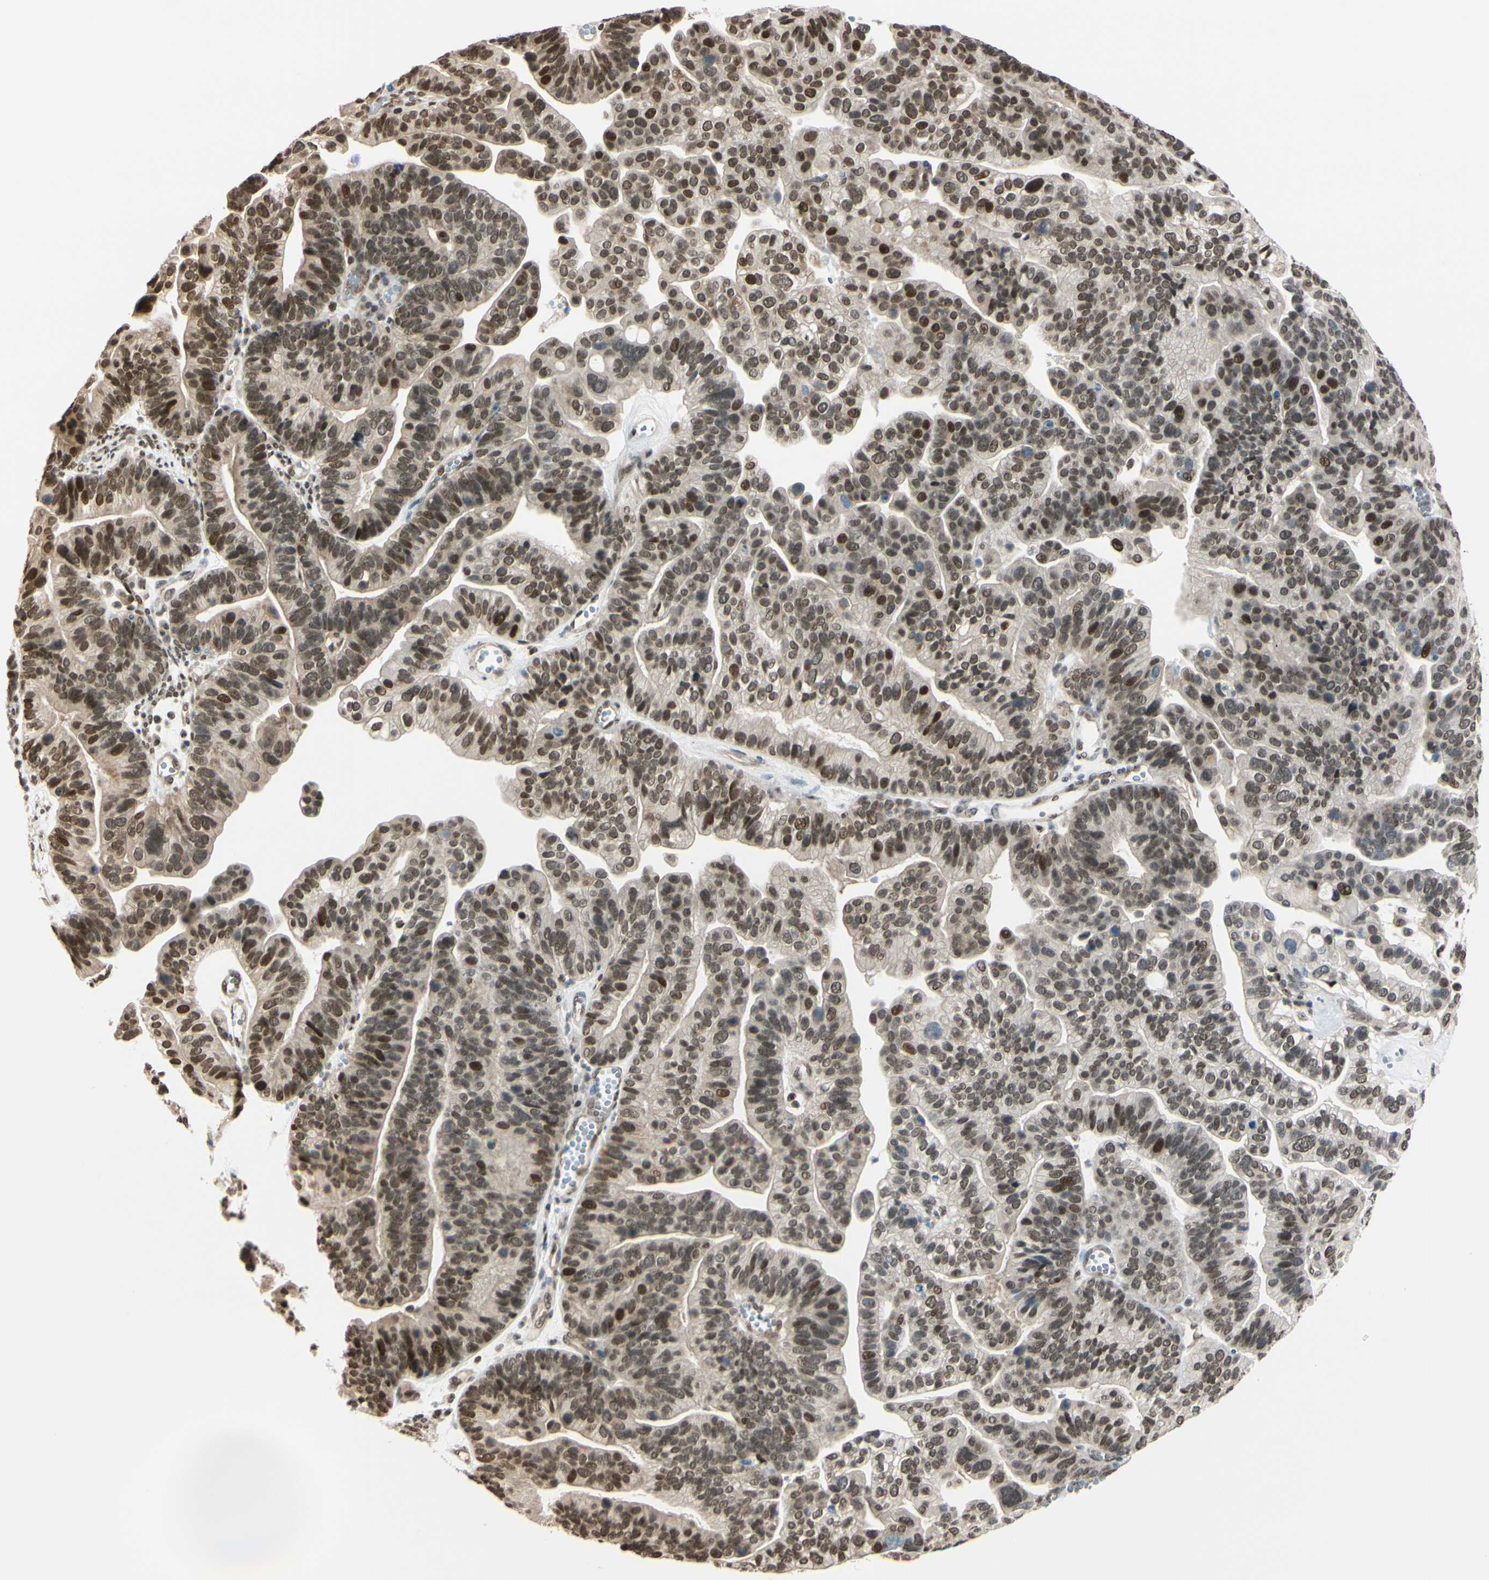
{"staining": {"intensity": "moderate", "quantity": ">75%", "location": "nuclear"}, "tissue": "ovarian cancer", "cell_type": "Tumor cells", "image_type": "cancer", "snomed": [{"axis": "morphology", "description": "Cystadenocarcinoma, serous, NOS"}, {"axis": "topography", "description": "Ovary"}], "caption": "Moderate nuclear positivity for a protein is identified in approximately >75% of tumor cells of ovarian serous cystadenocarcinoma using IHC.", "gene": "SUFU", "patient": {"sex": "female", "age": 56}}